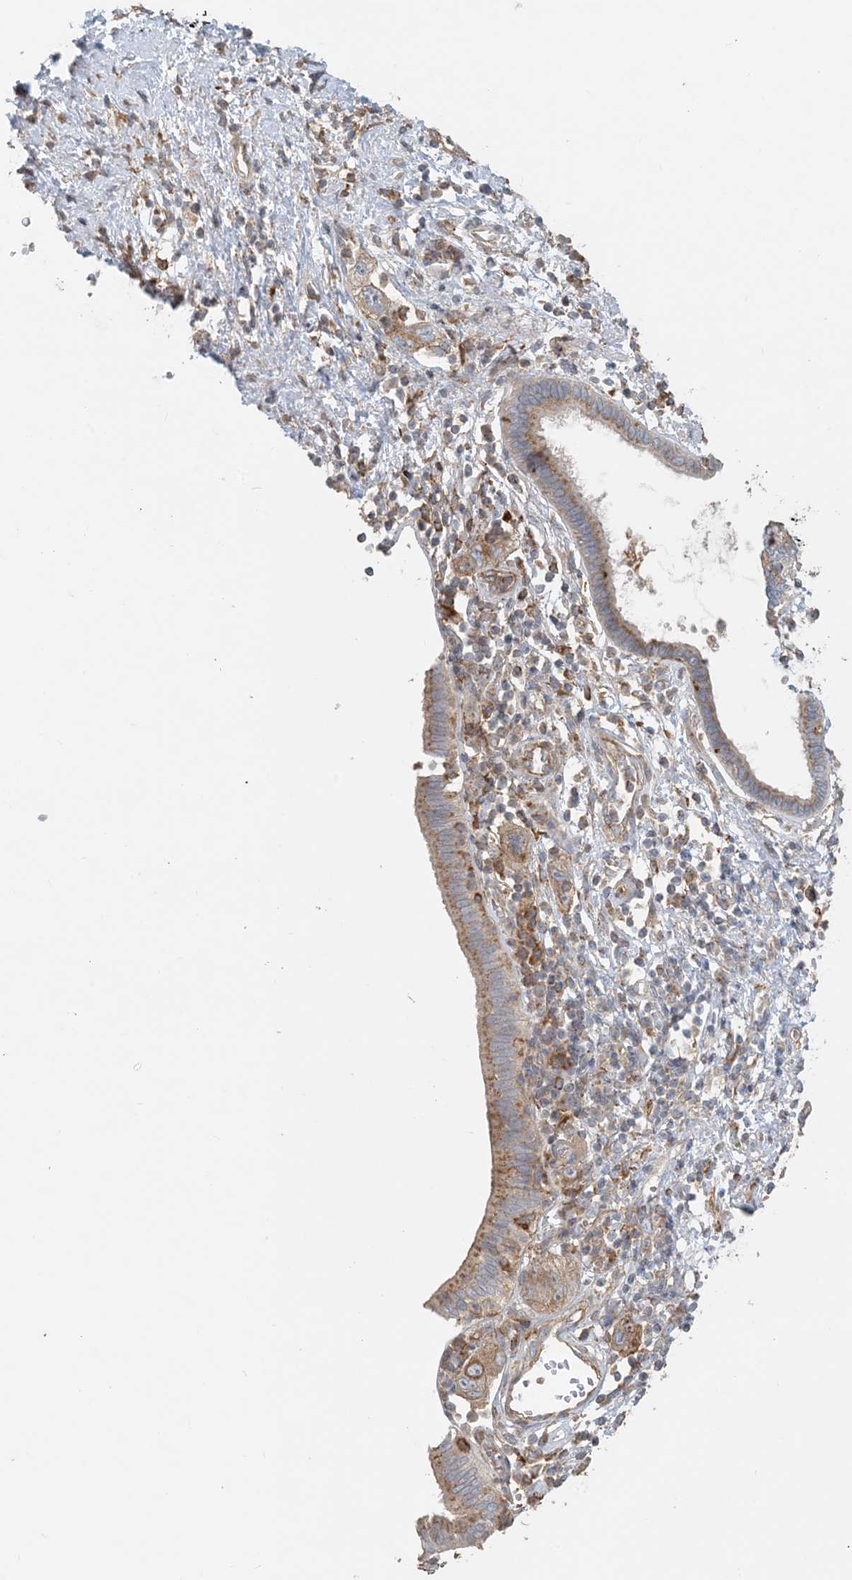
{"staining": {"intensity": "moderate", "quantity": ">75%", "location": "cytoplasmic/membranous"}, "tissue": "pancreatic cancer", "cell_type": "Tumor cells", "image_type": "cancer", "snomed": [{"axis": "morphology", "description": "Adenocarcinoma, NOS"}, {"axis": "topography", "description": "Pancreas"}], "caption": "DAB (3,3'-diaminobenzidine) immunohistochemical staining of human pancreatic adenocarcinoma demonstrates moderate cytoplasmic/membranous protein staining in about >75% of tumor cells.", "gene": "SPPL2A", "patient": {"sex": "female", "age": 73}}